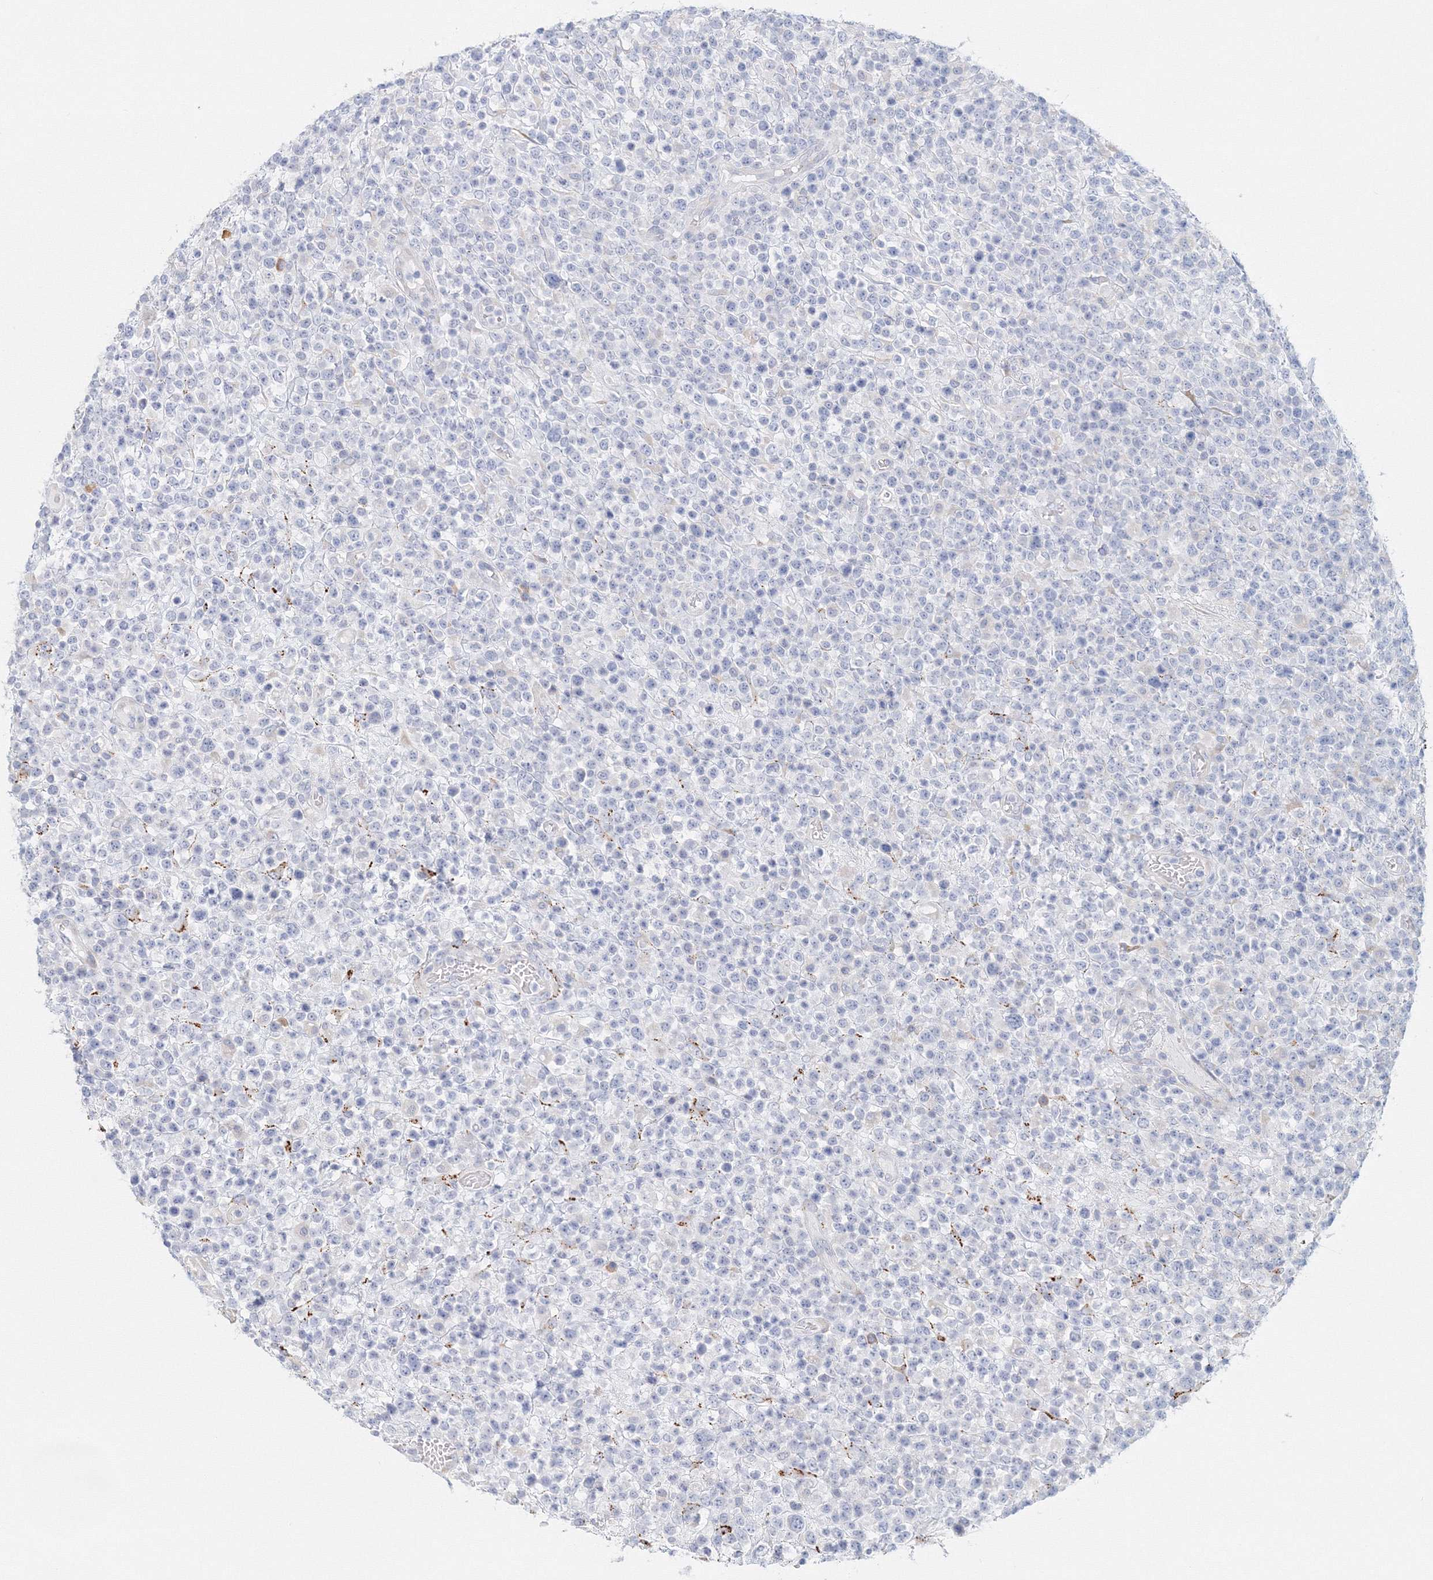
{"staining": {"intensity": "negative", "quantity": "none", "location": "none"}, "tissue": "lymphoma", "cell_type": "Tumor cells", "image_type": "cancer", "snomed": [{"axis": "morphology", "description": "Malignant lymphoma, non-Hodgkin's type, High grade"}, {"axis": "topography", "description": "Colon"}], "caption": "Tumor cells show no significant protein positivity in lymphoma.", "gene": "VSIG1", "patient": {"sex": "female", "age": 53}}